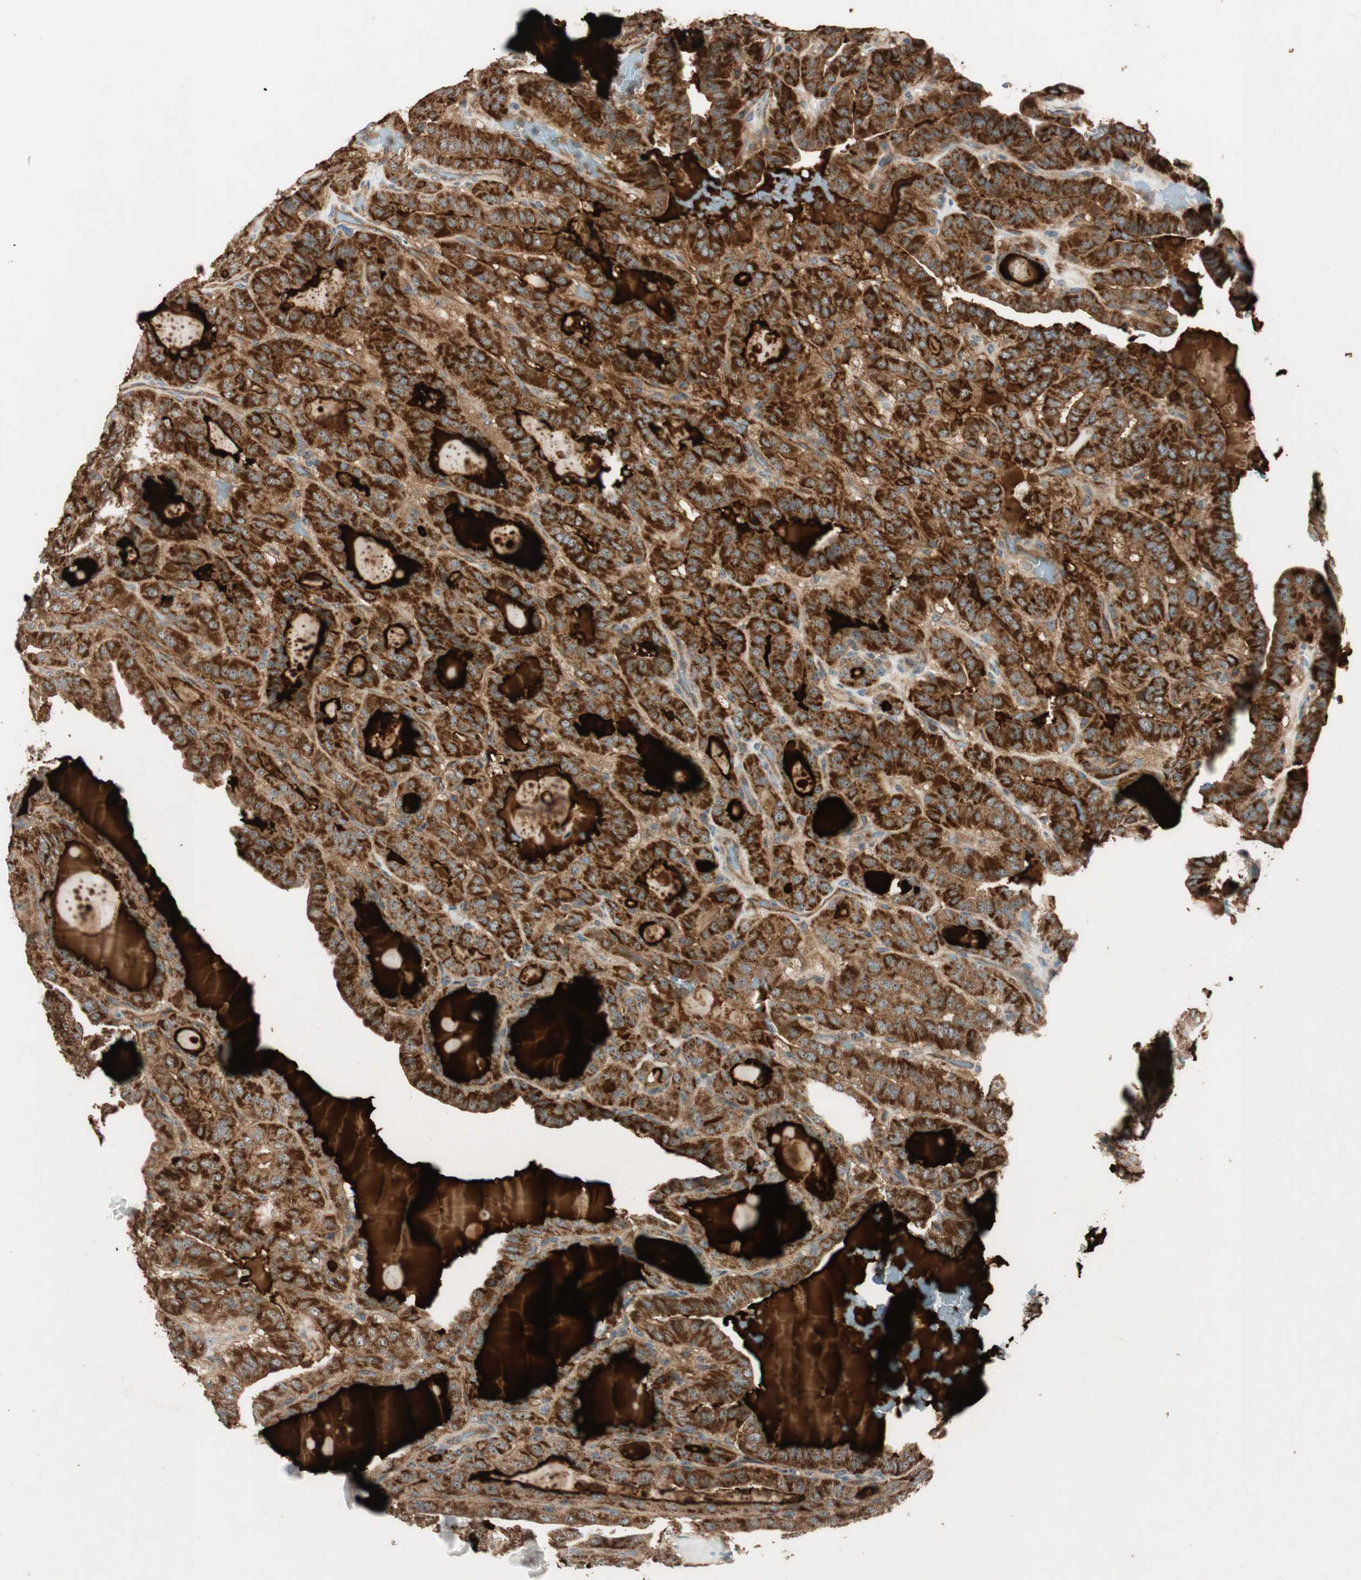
{"staining": {"intensity": "strong", "quantity": ">75%", "location": "cytoplasmic/membranous"}, "tissue": "thyroid cancer", "cell_type": "Tumor cells", "image_type": "cancer", "snomed": [{"axis": "morphology", "description": "Papillary adenocarcinoma, NOS"}, {"axis": "topography", "description": "Thyroid gland"}], "caption": "Protein staining displays strong cytoplasmic/membranous positivity in about >75% of tumor cells in thyroid papillary adenocarcinoma.", "gene": "CC2D1A", "patient": {"sex": "male", "age": 77}}